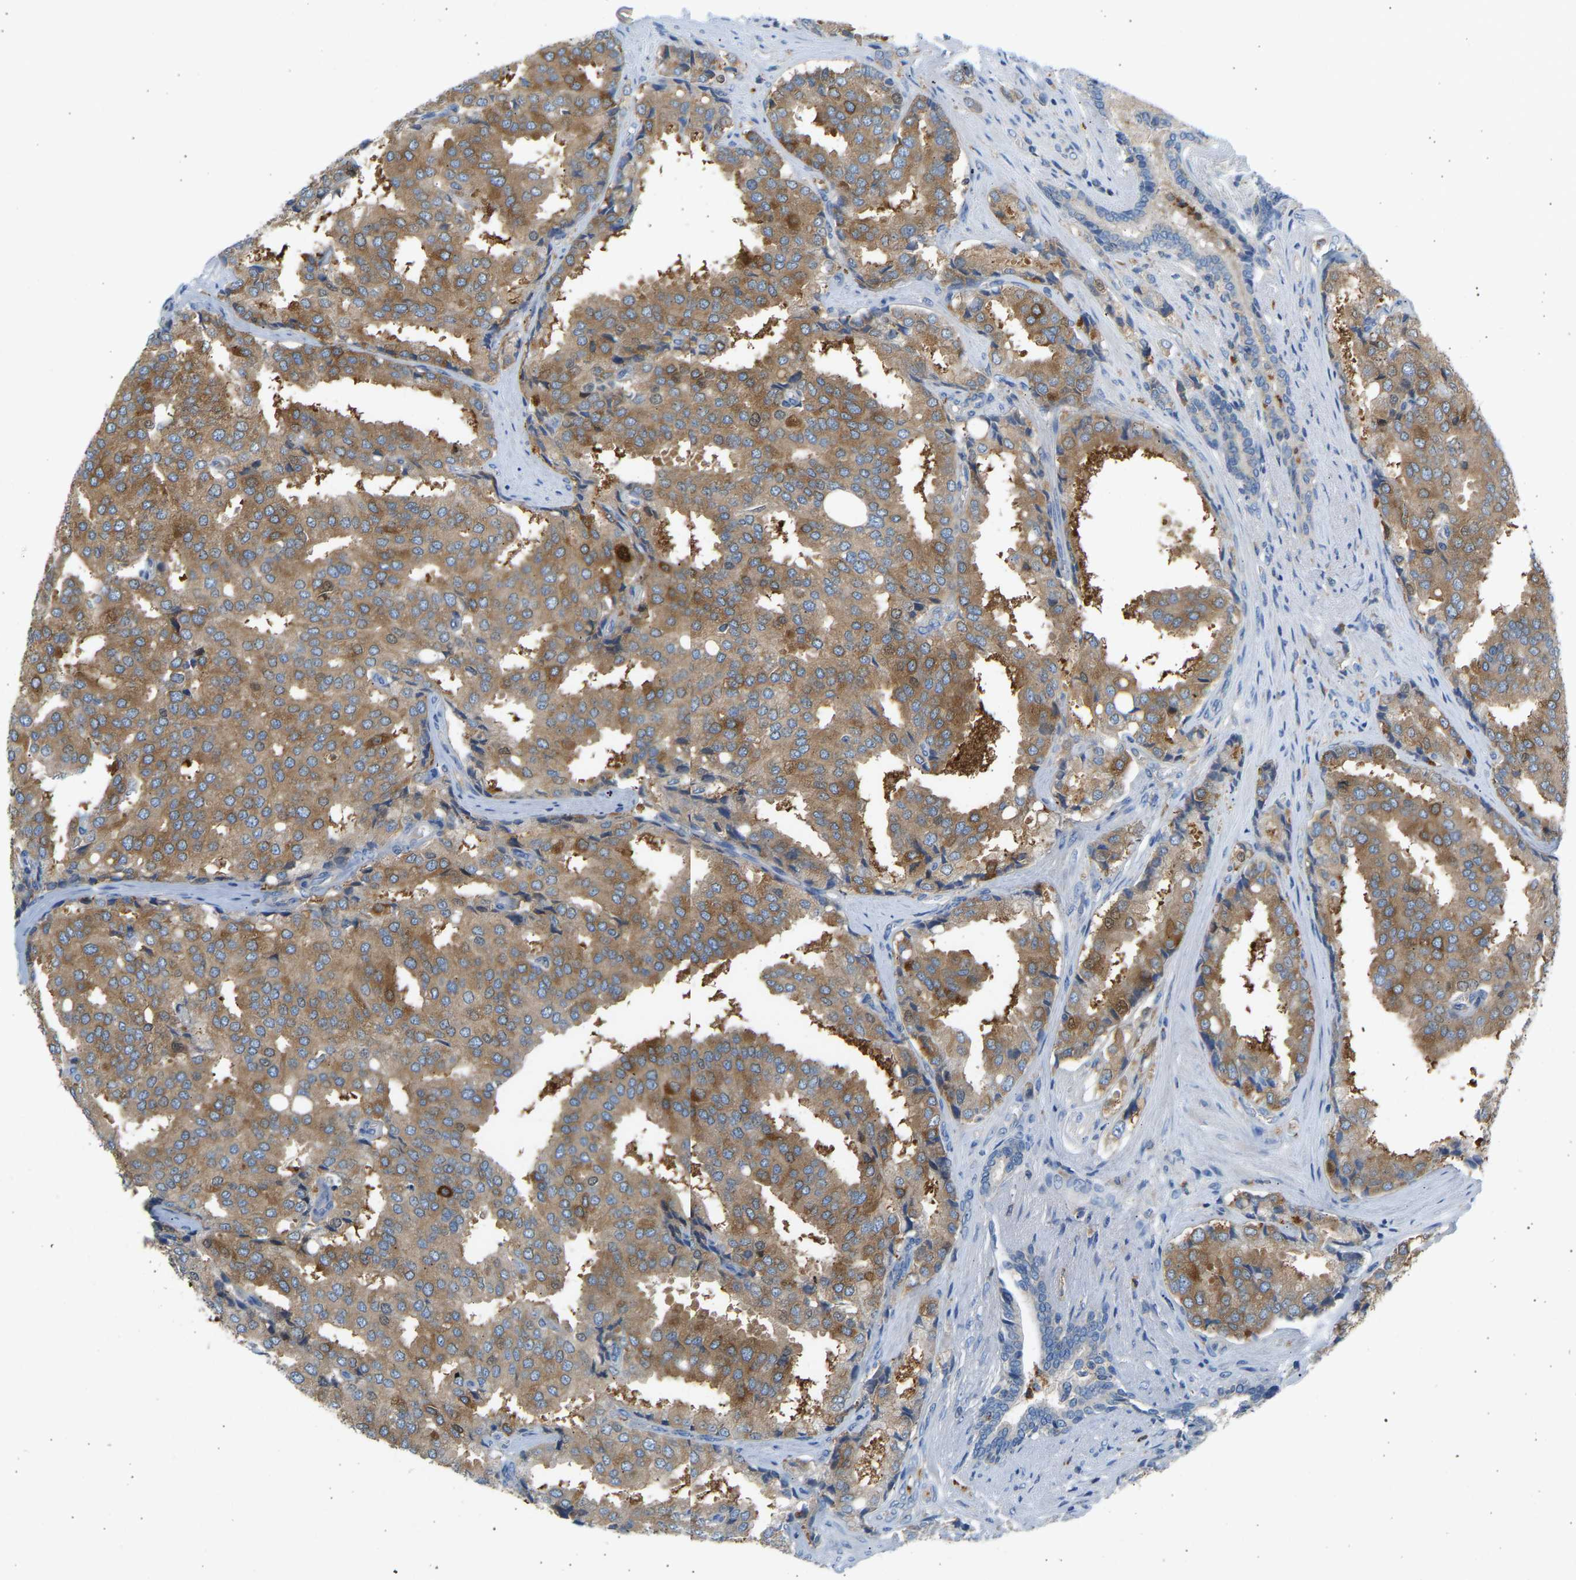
{"staining": {"intensity": "moderate", "quantity": ">75%", "location": "cytoplasmic/membranous"}, "tissue": "prostate cancer", "cell_type": "Tumor cells", "image_type": "cancer", "snomed": [{"axis": "morphology", "description": "Adenocarcinoma, High grade"}, {"axis": "topography", "description": "Prostate"}], "caption": "Protein staining reveals moderate cytoplasmic/membranous expression in approximately >75% of tumor cells in prostate cancer (adenocarcinoma (high-grade)). (brown staining indicates protein expression, while blue staining denotes nuclei).", "gene": "TRIM50", "patient": {"sex": "male", "age": 50}}